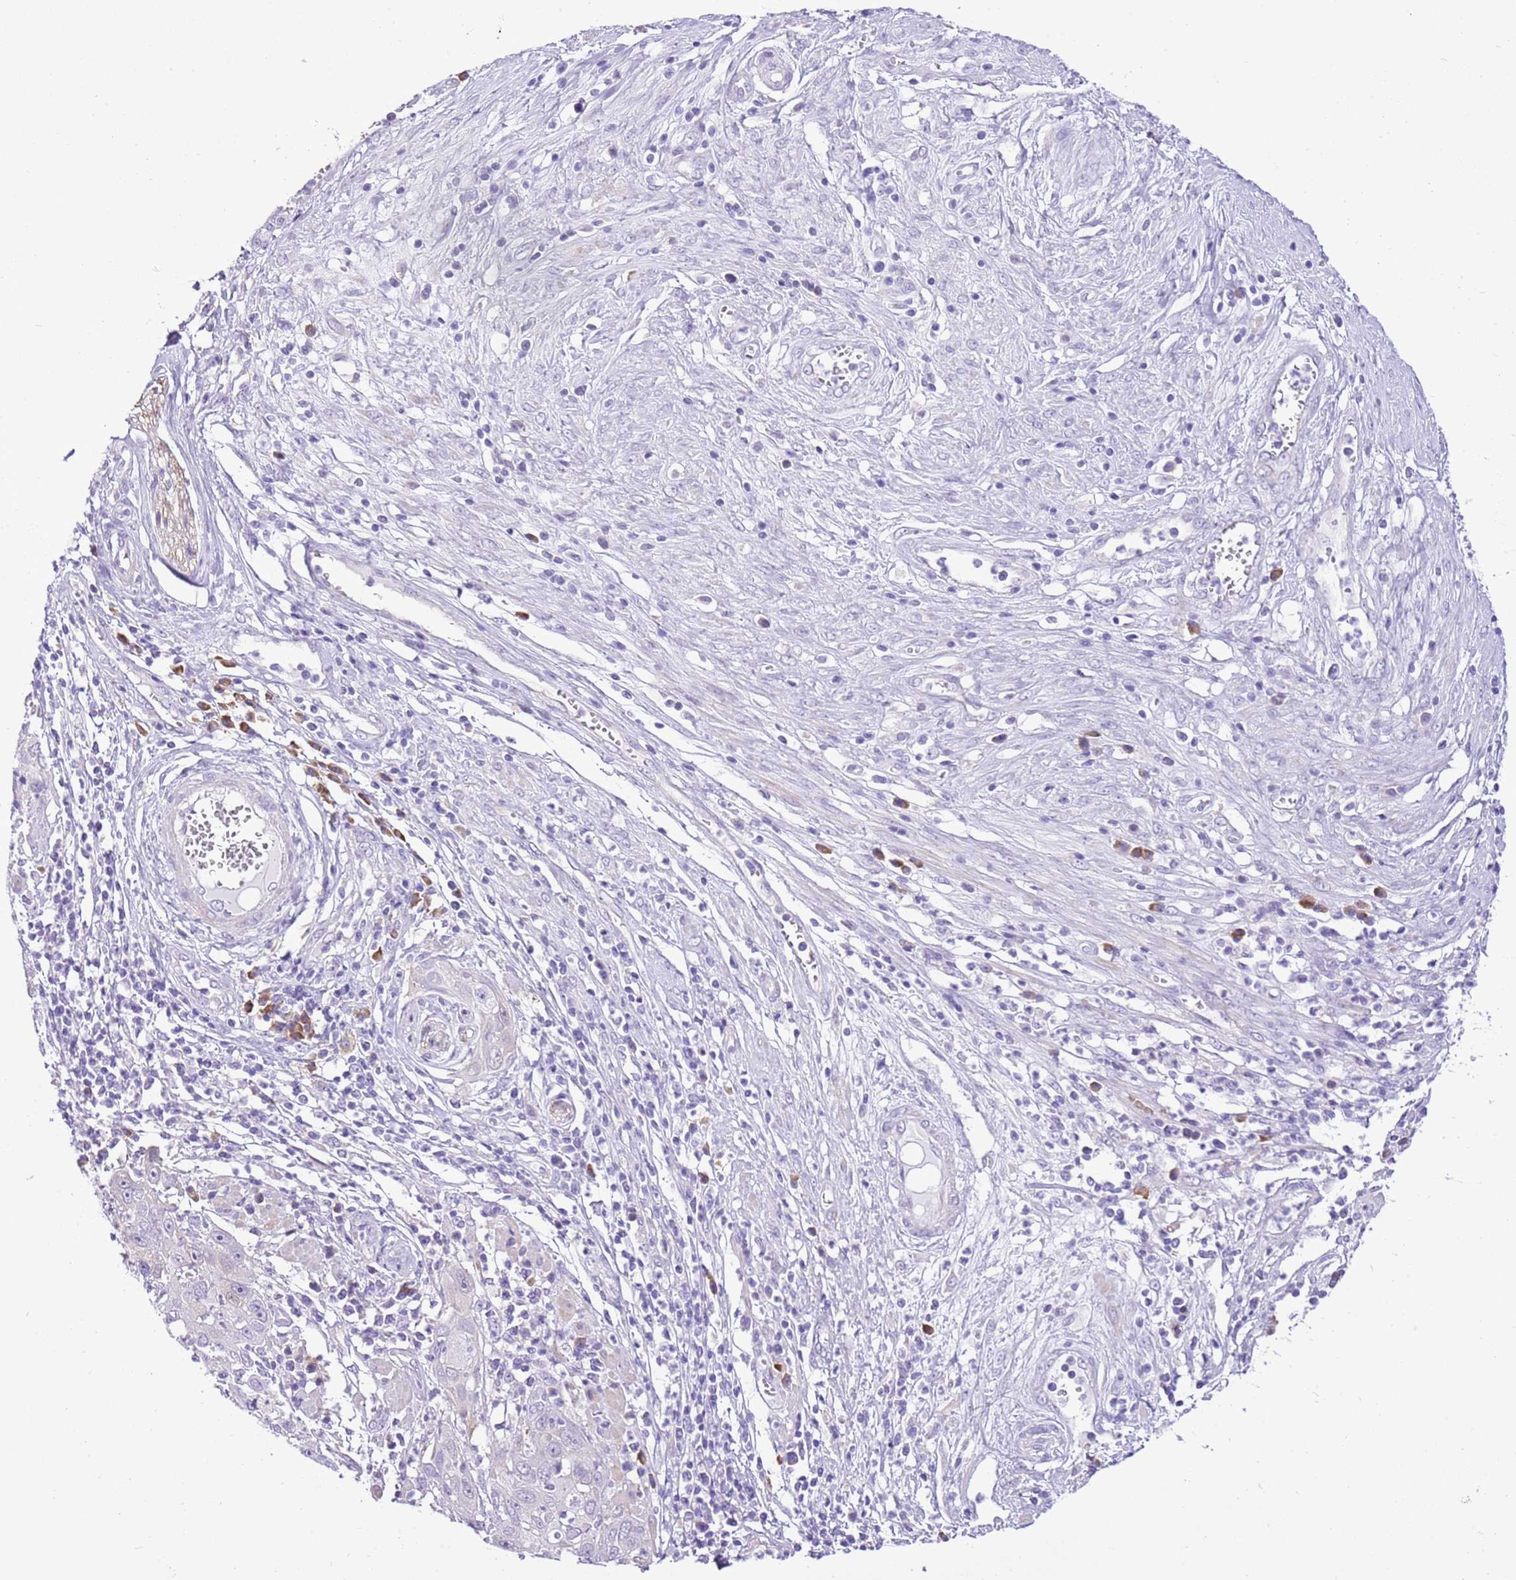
{"staining": {"intensity": "negative", "quantity": "none", "location": "none"}, "tissue": "cervical cancer", "cell_type": "Tumor cells", "image_type": "cancer", "snomed": [{"axis": "morphology", "description": "Squamous cell carcinoma, NOS"}, {"axis": "topography", "description": "Cervix"}], "caption": "DAB (3,3'-diaminobenzidine) immunohistochemical staining of cervical cancer (squamous cell carcinoma) demonstrates no significant expression in tumor cells.", "gene": "AAR2", "patient": {"sex": "female", "age": 36}}